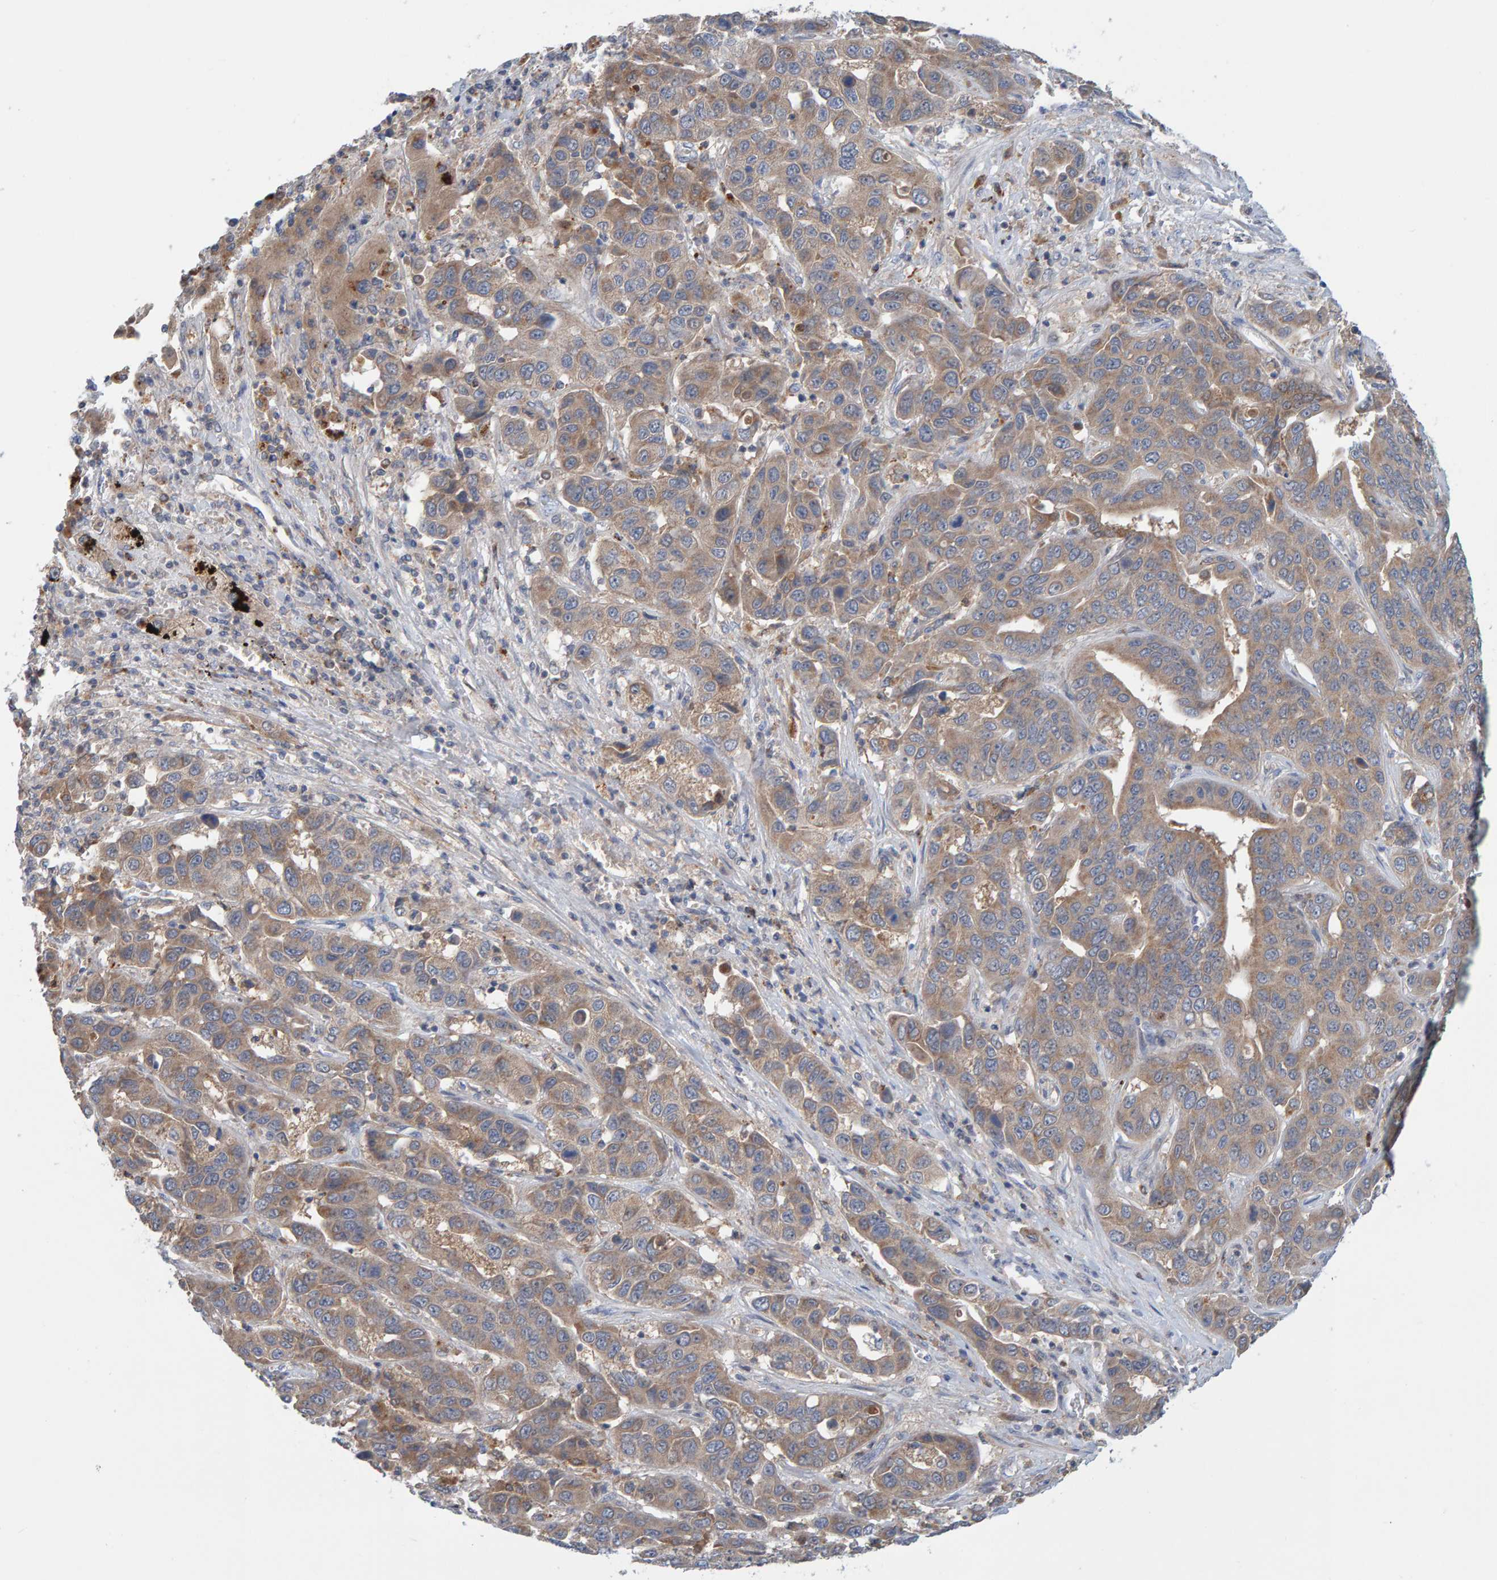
{"staining": {"intensity": "weak", "quantity": ">75%", "location": "cytoplasmic/membranous"}, "tissue": "liver cancer", "cell_type": "Tumor cells", "image_type": "cancer", "snomed": [{"axis": "morphology", "description": "Cholangiocarcinoma"}, {"axis": "topography", "description": "Liver"}], "caption": "Liver cancer (cholangiocarcinoma) tissue reveals weak cytoplasmic/membranous staining in about >75% of tumor cells, visualized by immunohistochemistry. The protein of interest is stained brown, and the nuclei are stained in blue (DAB IHC with brightfield microscopy, high magnification).", "gene": "TATDN1", "patient": {"sex": "female", "age": 52}}